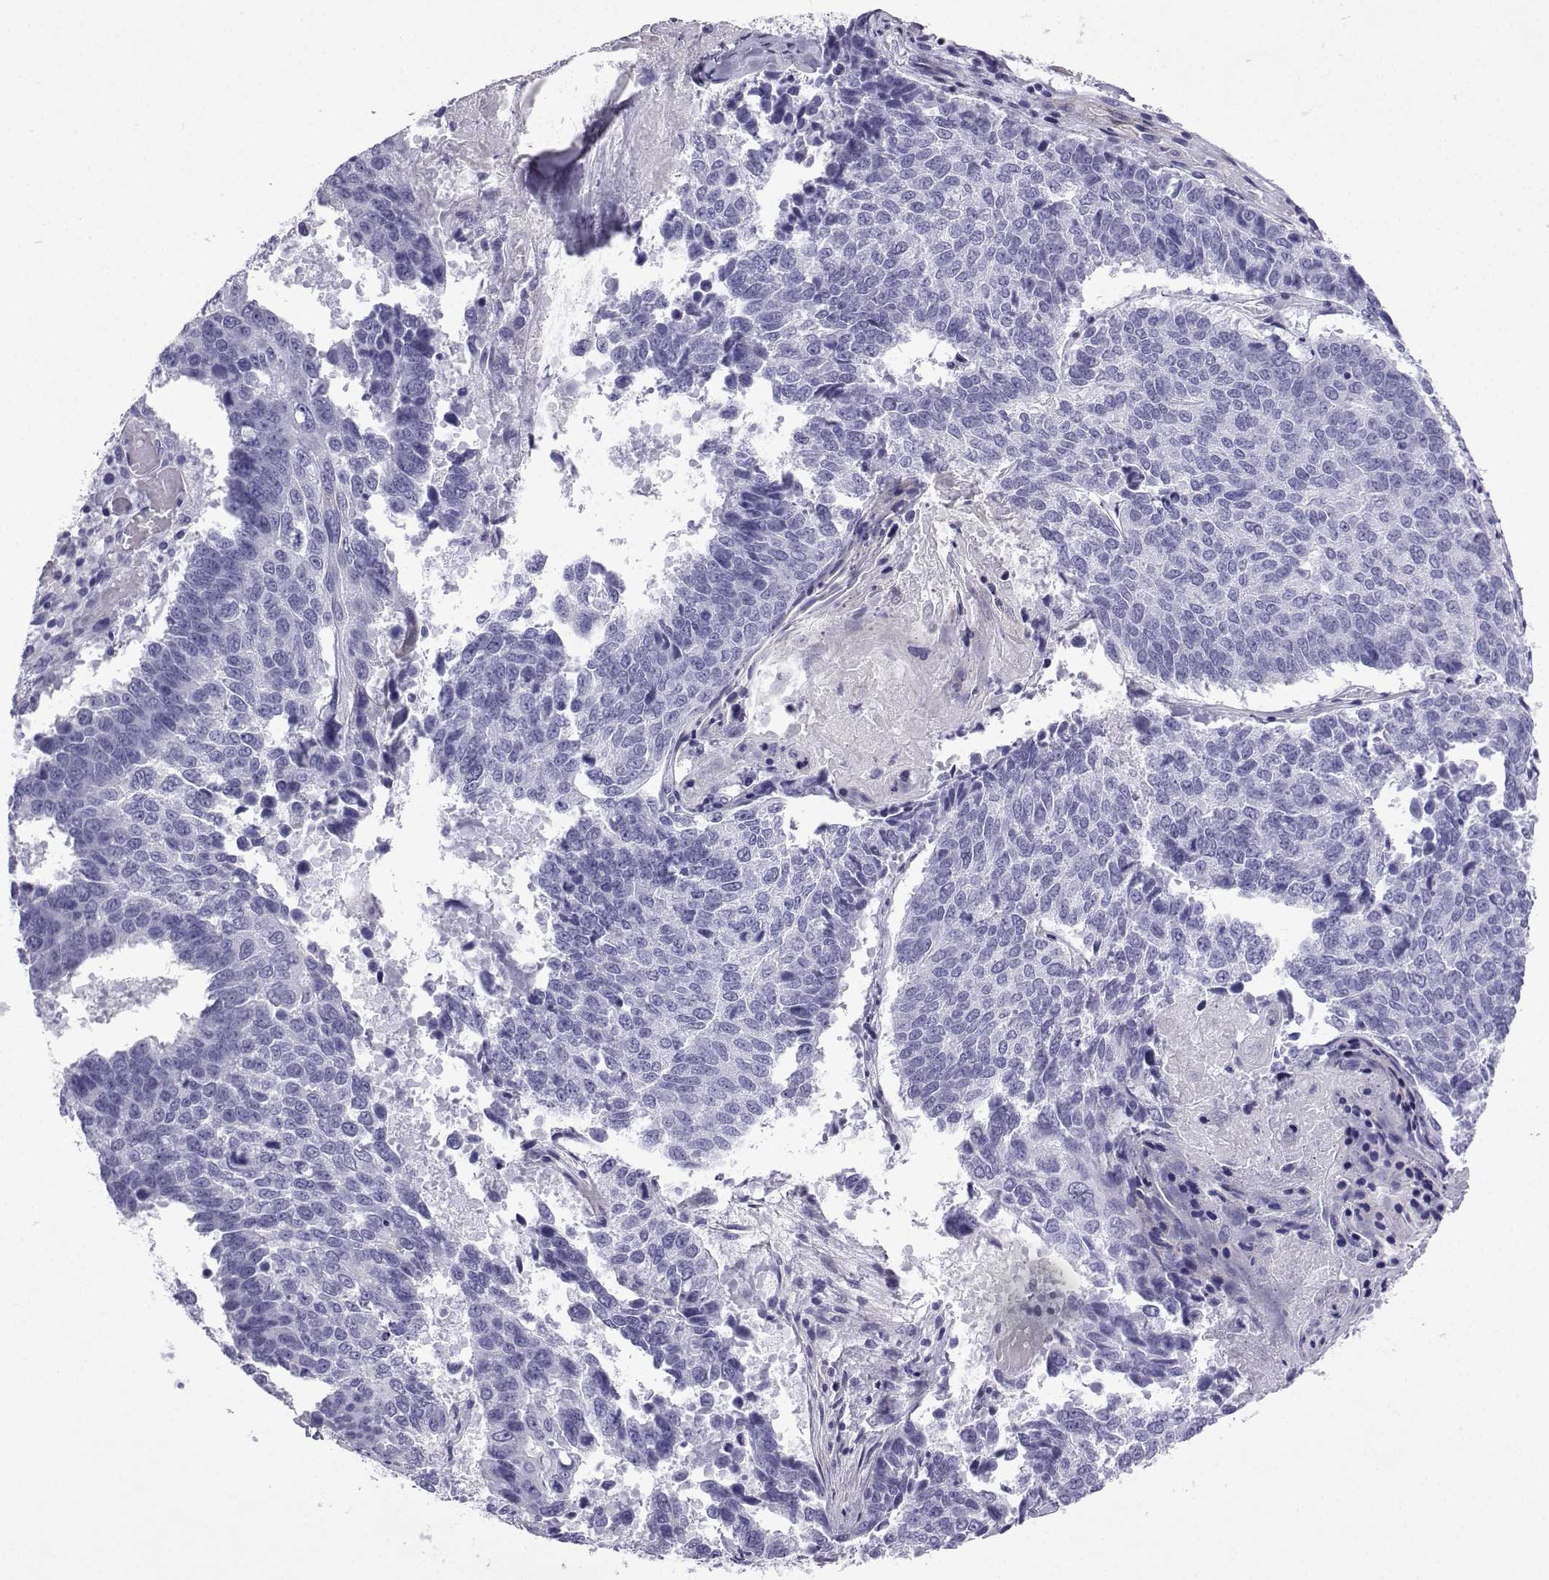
{"staining": {"intensity": "negative", "quantity": "none", "location": "none"}, "tissue": "lung cancer", "cell_type": "Tumor cells", "image_type": "cancer", "snomed": [{"axis": "morphology", "description": "Squamous cell carcinoma, NOS"}, {"axis": "topography", "description": "Lung"}], "caption": "Immunohistochemistry histopathology image of neoplastic tissue: lung squamous cell carcinoma stained with DAB (3,3'-diaminobenzidine) exhibits no significant protein positivity in tumor cells.", "gene": "KCNF1", "patient": {"sex": "male", "age": 73}}